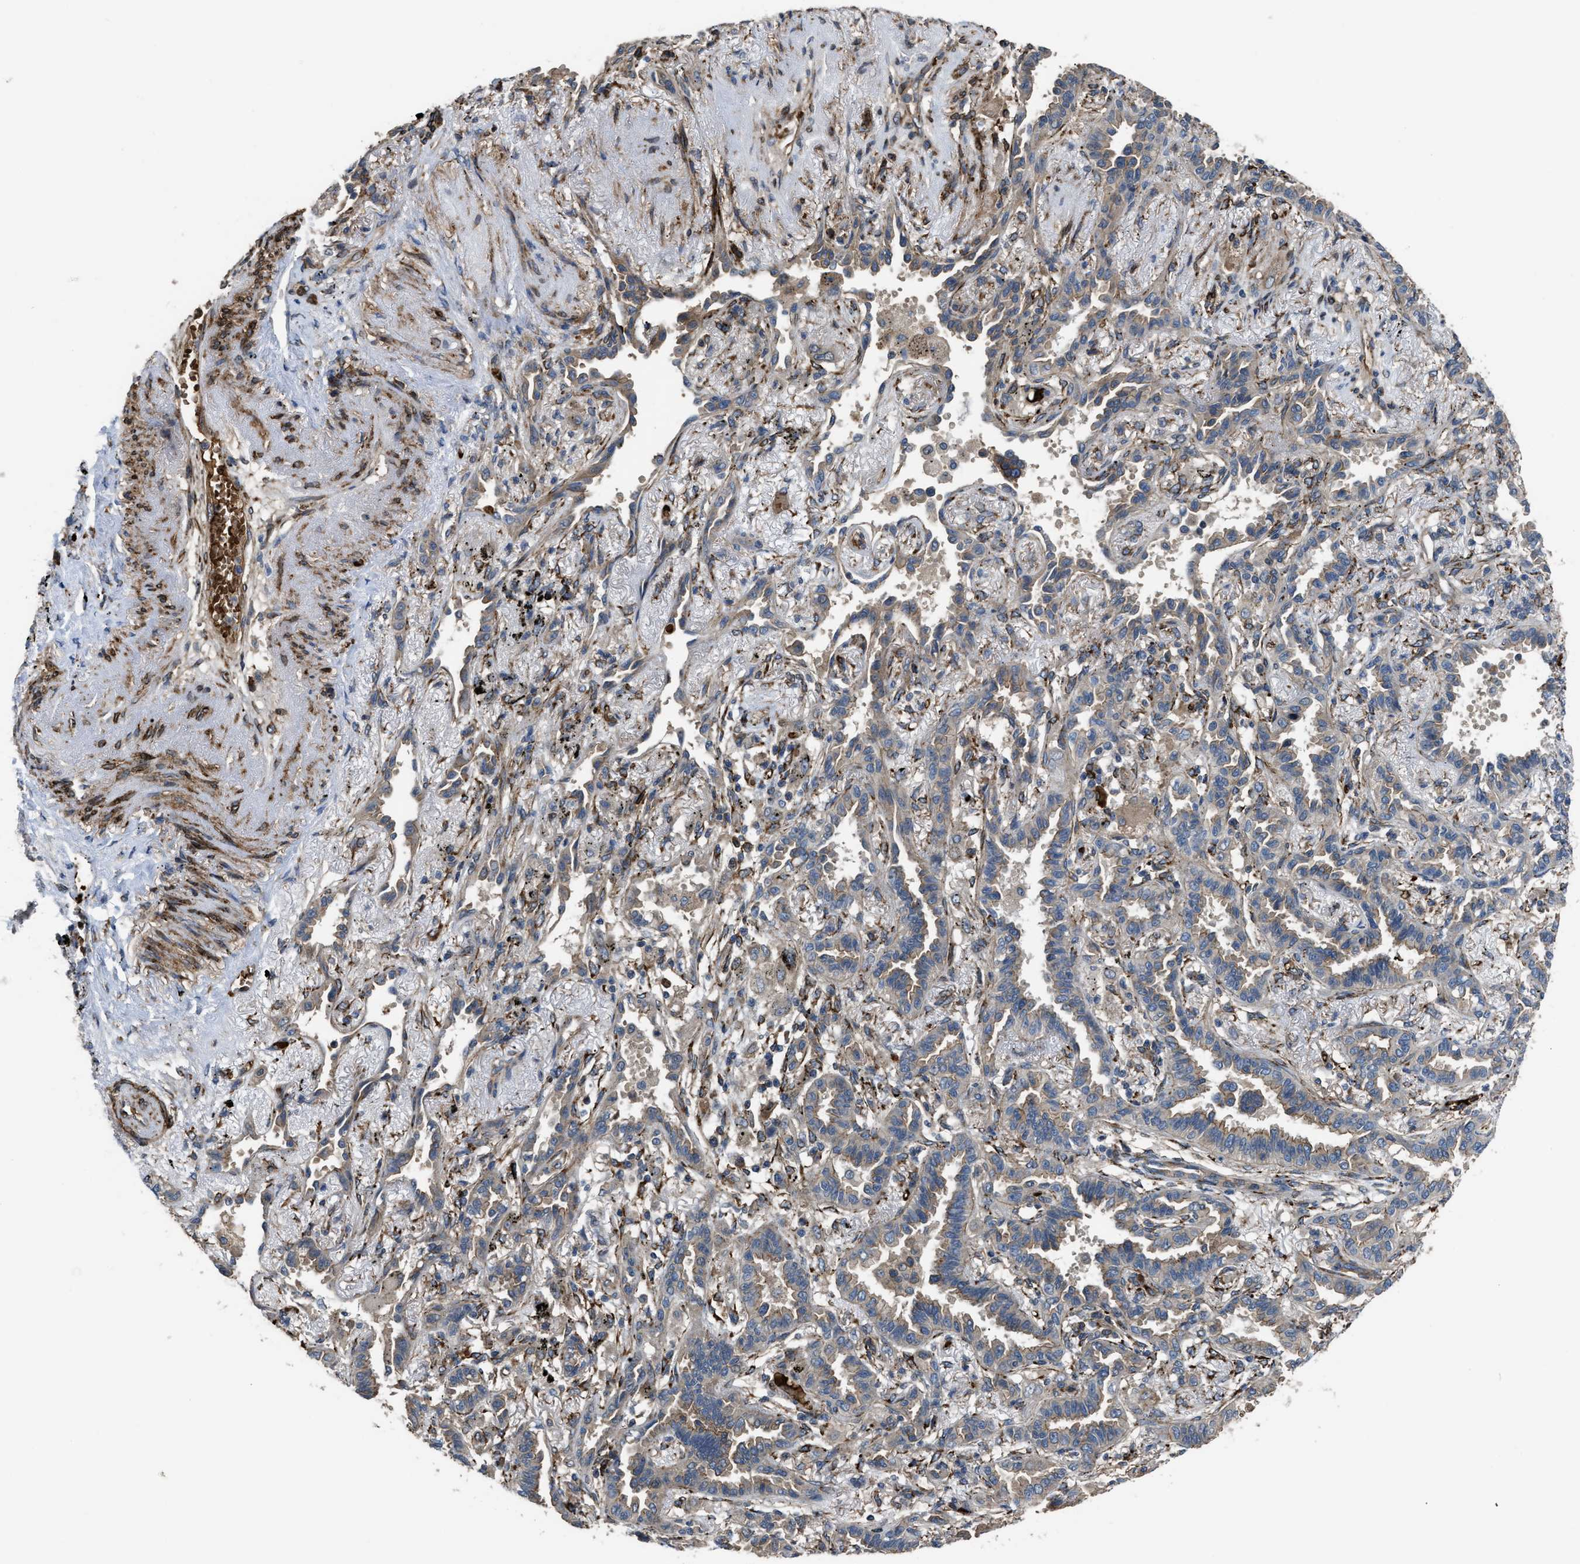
{"staining": {"intensity": "weak", "quantity": ">75%", "location": "cytoplasmic/membranous"}, "tissue": "lung cancer", "cell_type": "Tumor cells", "image_type": "cancer", "snomed": [{"axis": "morphology", "description": "Adenocarcinoma, NOS"}, {"axis": "topography", "description": "Lung"}], "caption": "The photomicrograph exhibits immunohistochemical staining of lung adenocarcinoma. There is weak cytoplasmic/membranous expression is present in approximately >75% of tumor cells. The staining was performed using DAB to visualize the protein expression in brown, while the nuclei were stained in blue with hematoxylin (Magnification: 20x).", "gene": "SELENOM", "patient": {"sex": "male", "age": 59}}